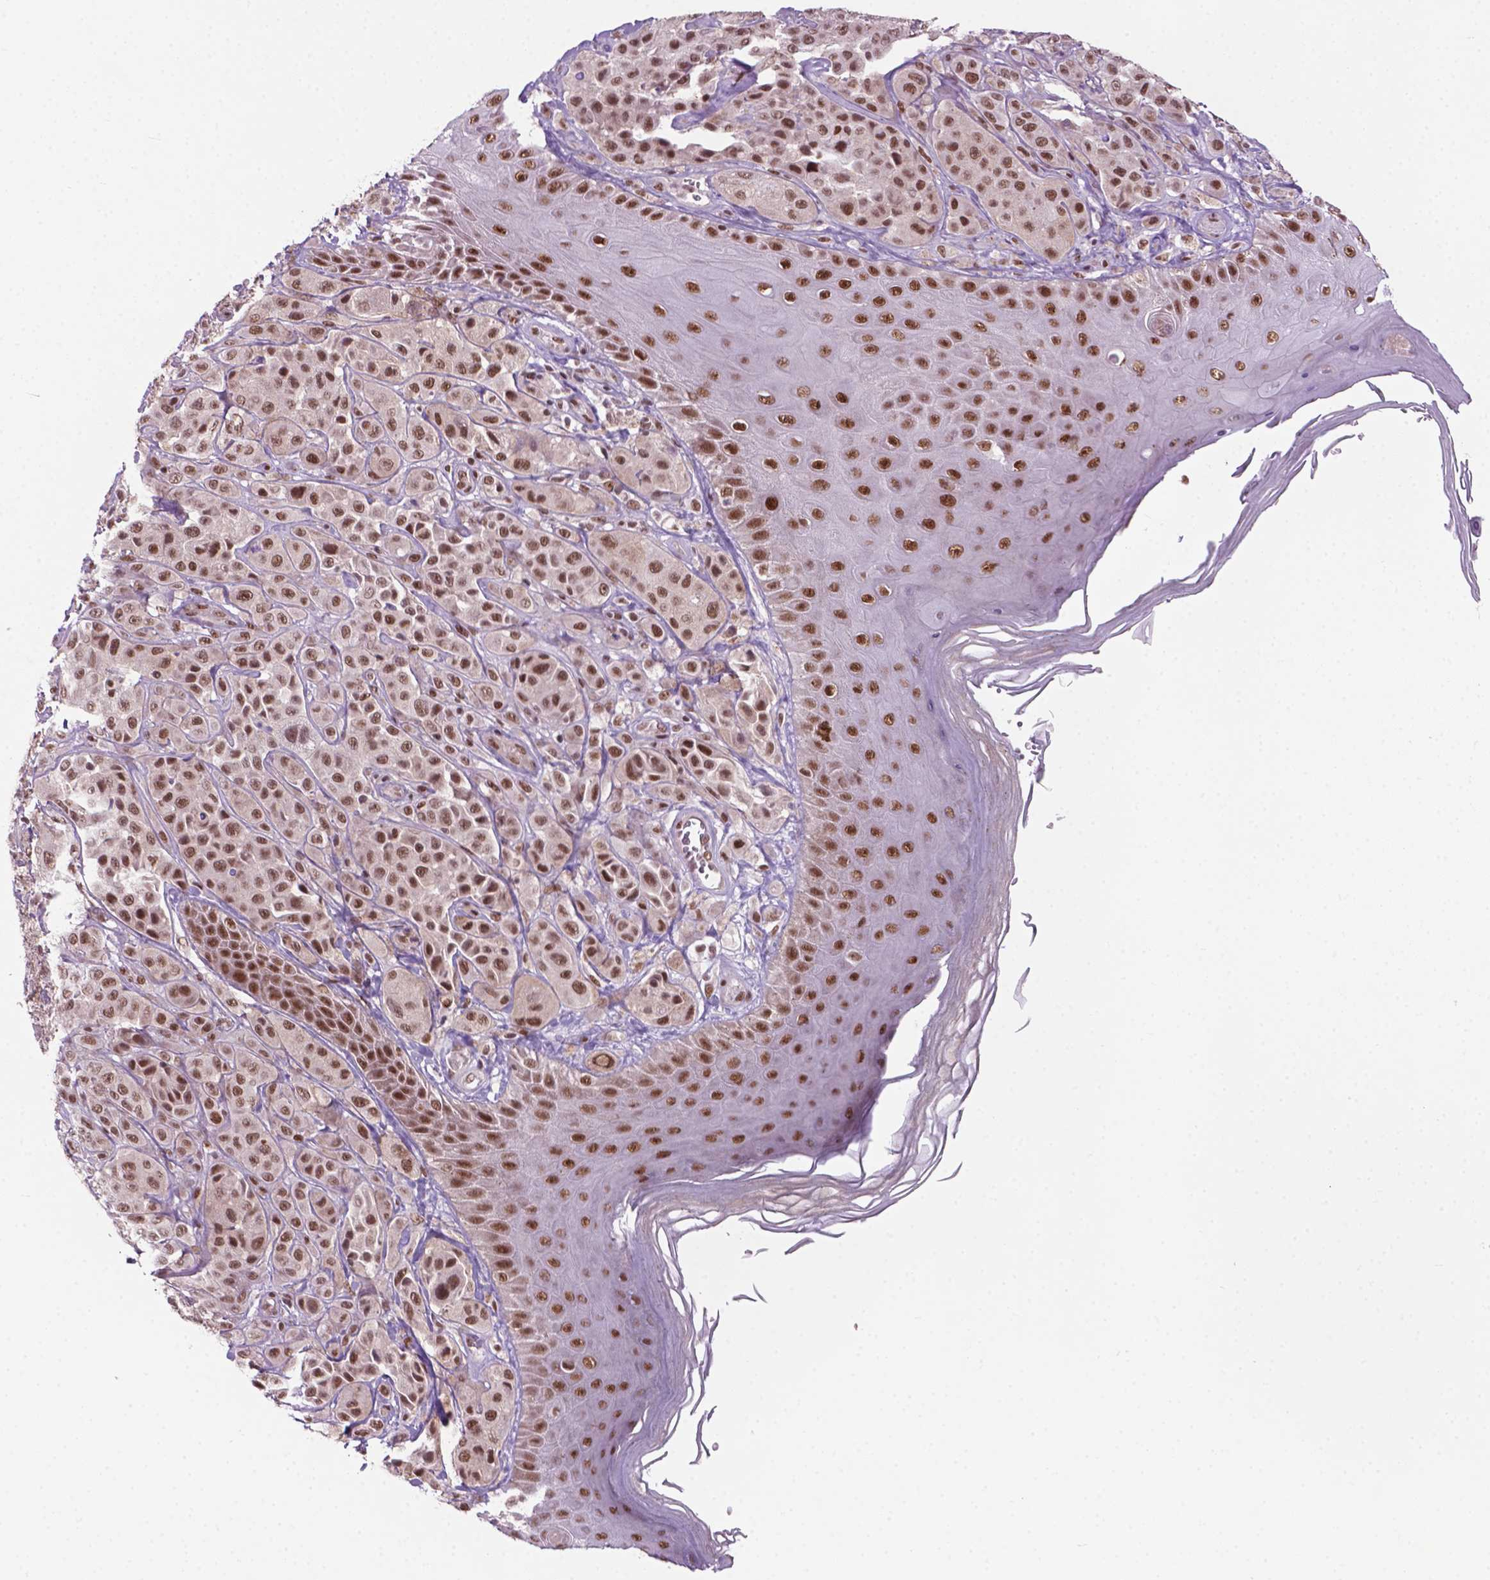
{"staining": {"intensity": "moderate", "quantity": ">75%", "location": "nuclear"}, "tissue": "melanoma", "cell_type": "Tumor cells", "image_type": "cancer", "snomed": [{"axis": "morphology", "description": "Malignant melanoma, NOS"}, {"axis": "topography", "description": "Skin"}], "caption": "A high-resolution photomicrograph shows immunohistochemistry (IHC) staining of melanoma, which demonstrates moderate nuclear expression in about >75% of tumor cells.", "gene": "PHAX", "patient": {"sex": "male", "age": 67}}